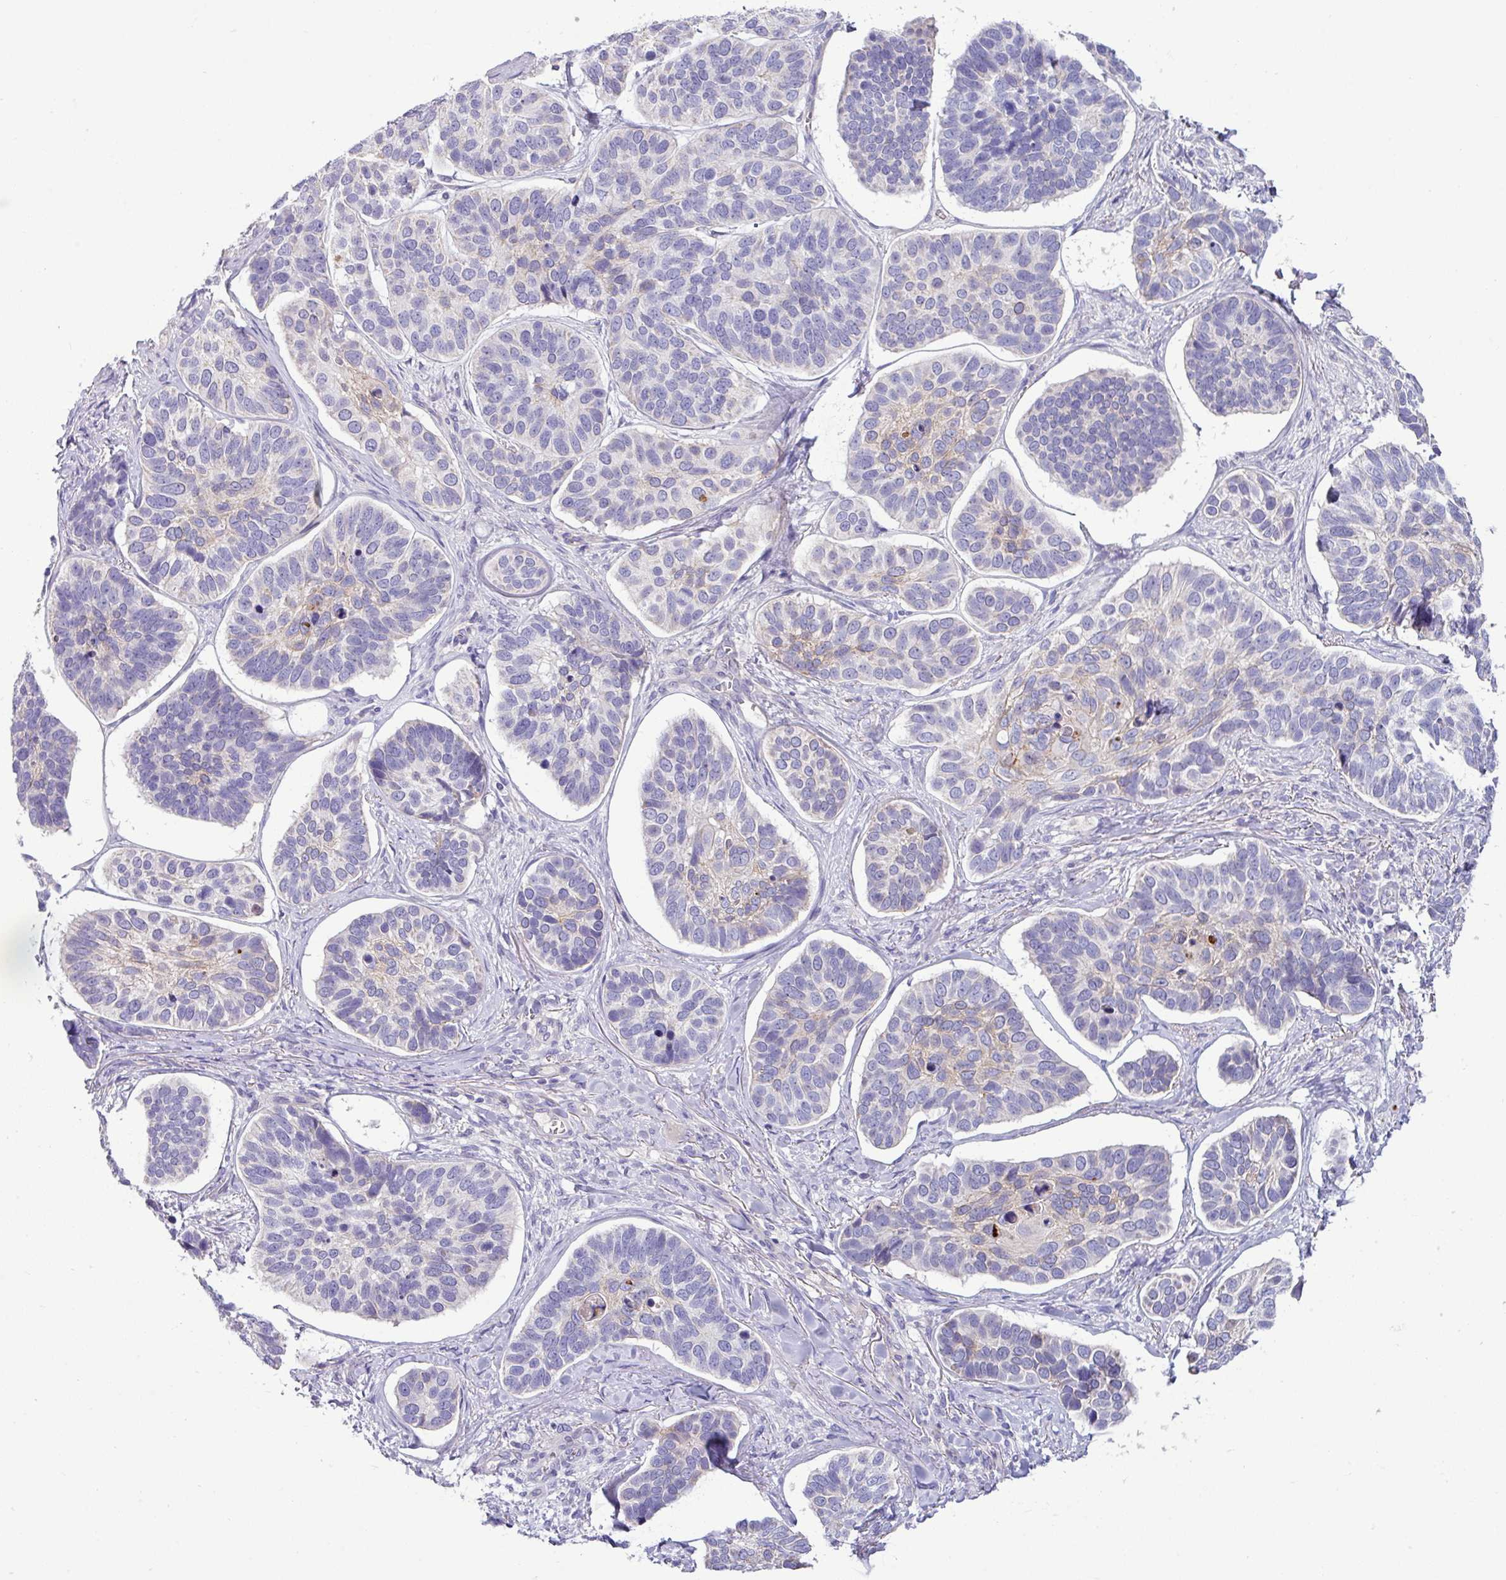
{"staining": {"intensity": "weak", "quantity": "<25%", "location": "cytoplasmic/membranous"}, "tissue": "skin cancer", "cell_type": "Tumor cells", "image_type": "cancer", "snomed": [{"axis": "morphology", "description": "Basal cell carcinoma"}, {"axis": "topography", "description": "Skin"}], "caption": "Basal cell carcinoma (skin) stained for a protein using immunohistochemistry (IHC) demonstrates no expression tumor cells.", "gene": "ACAP3", "patient": {"sex": "male", "age": 62}}